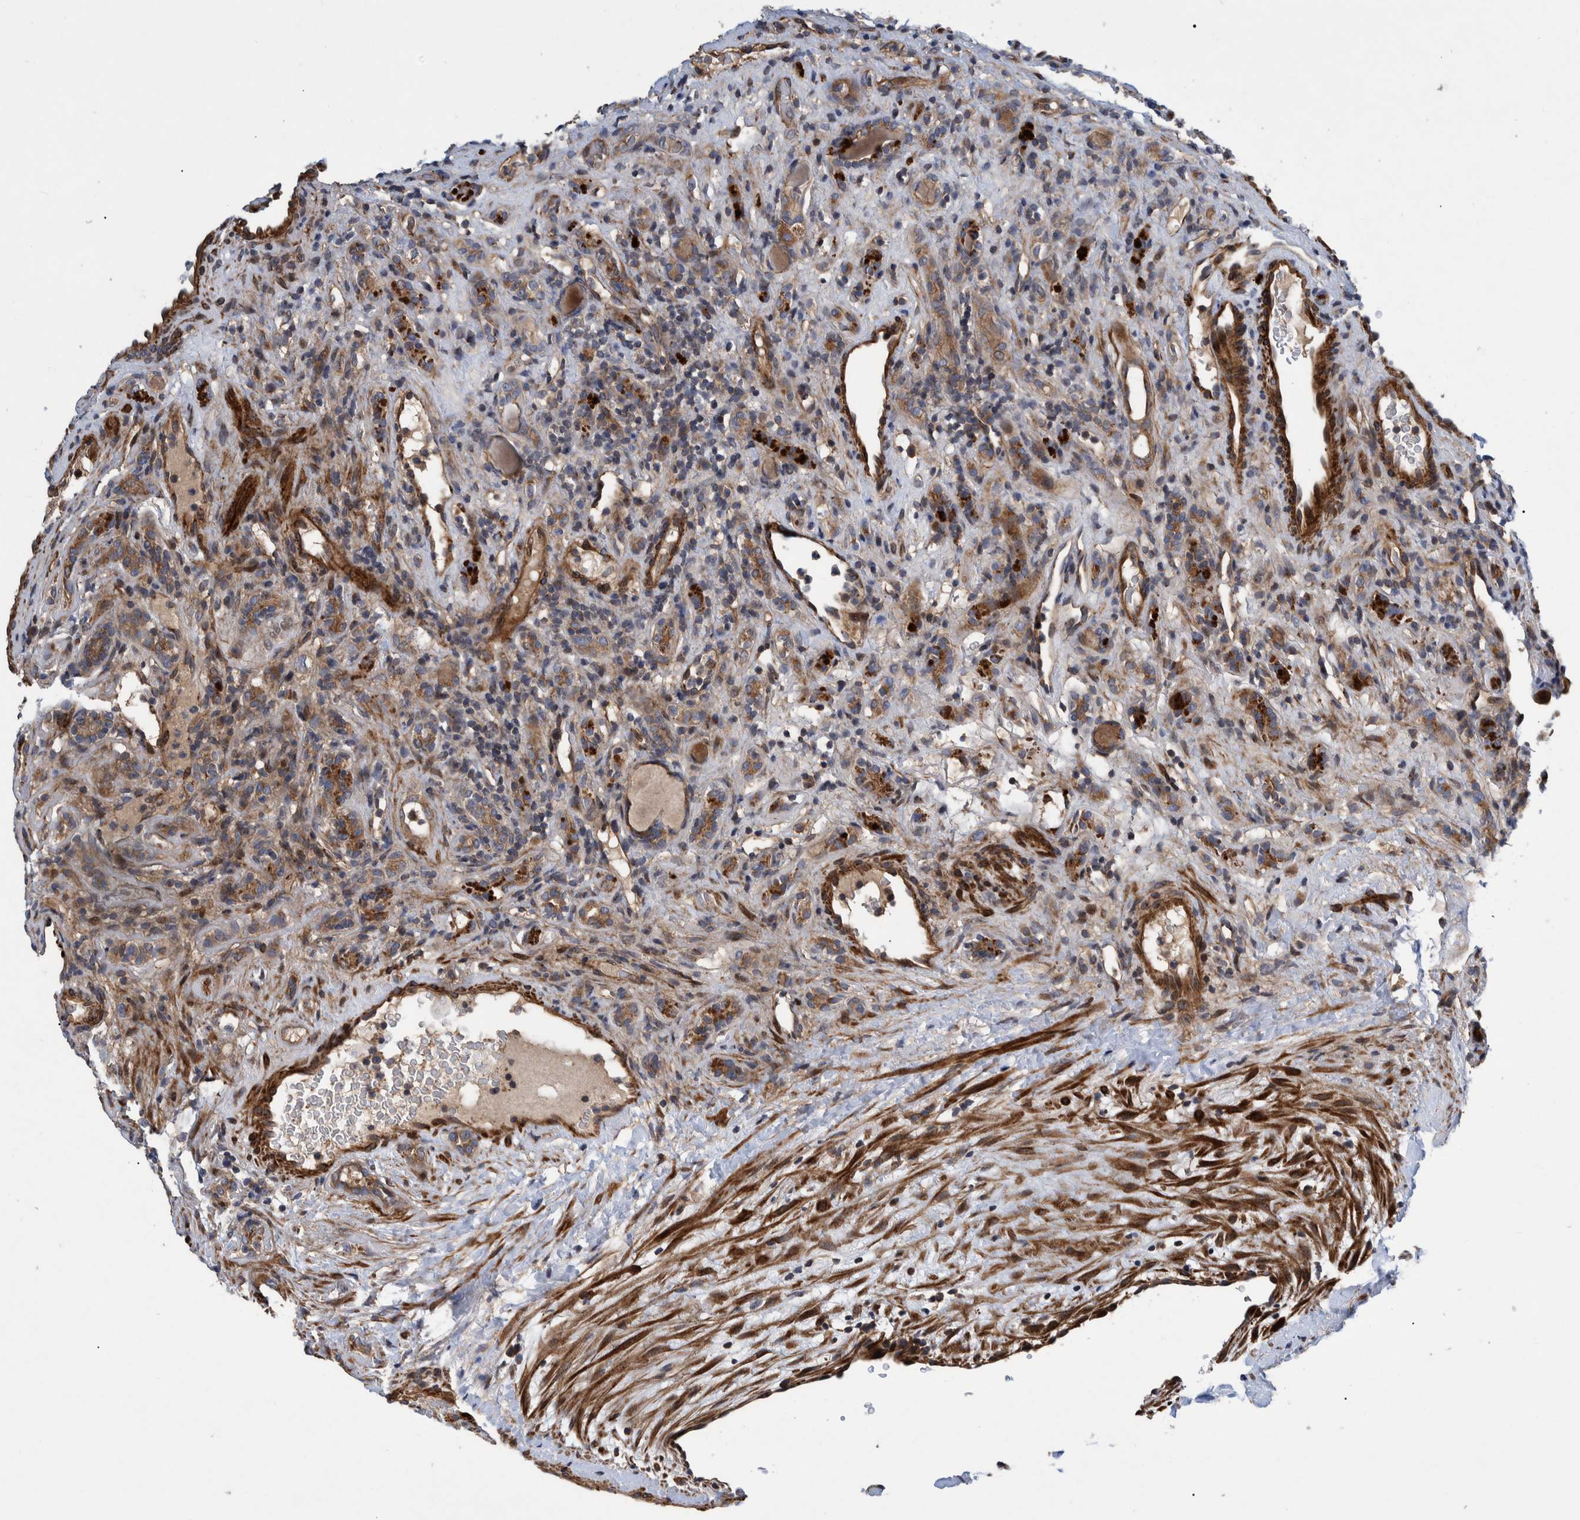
{"staining": {"intensity": "moderate", "quantity": ">75%", "location": "cytoplasmic/membranous"}, "tissue": "renal cancer", "cell_type": "Tumor cells", "image_type": "cancer", "snomed": [{"axis": "morphology", "description": "Normal tissue, NOS"}, {"axis": "morphology", "description": "Adenocarcinoma, NOS"}, {"axis": "topography", "description": "Kidney"}], "caption": "Renal cancer (adenocarcinoma) stained with immunohistochemistry (IHC) displays moderate cytoplasmic/membranous expression in approximately >75% of tumor cells. (DAB IHC with brightfield microscopy, high magnification).", "gene": "GRPEL2", "patient": {"sex": "female", "age": 72}}